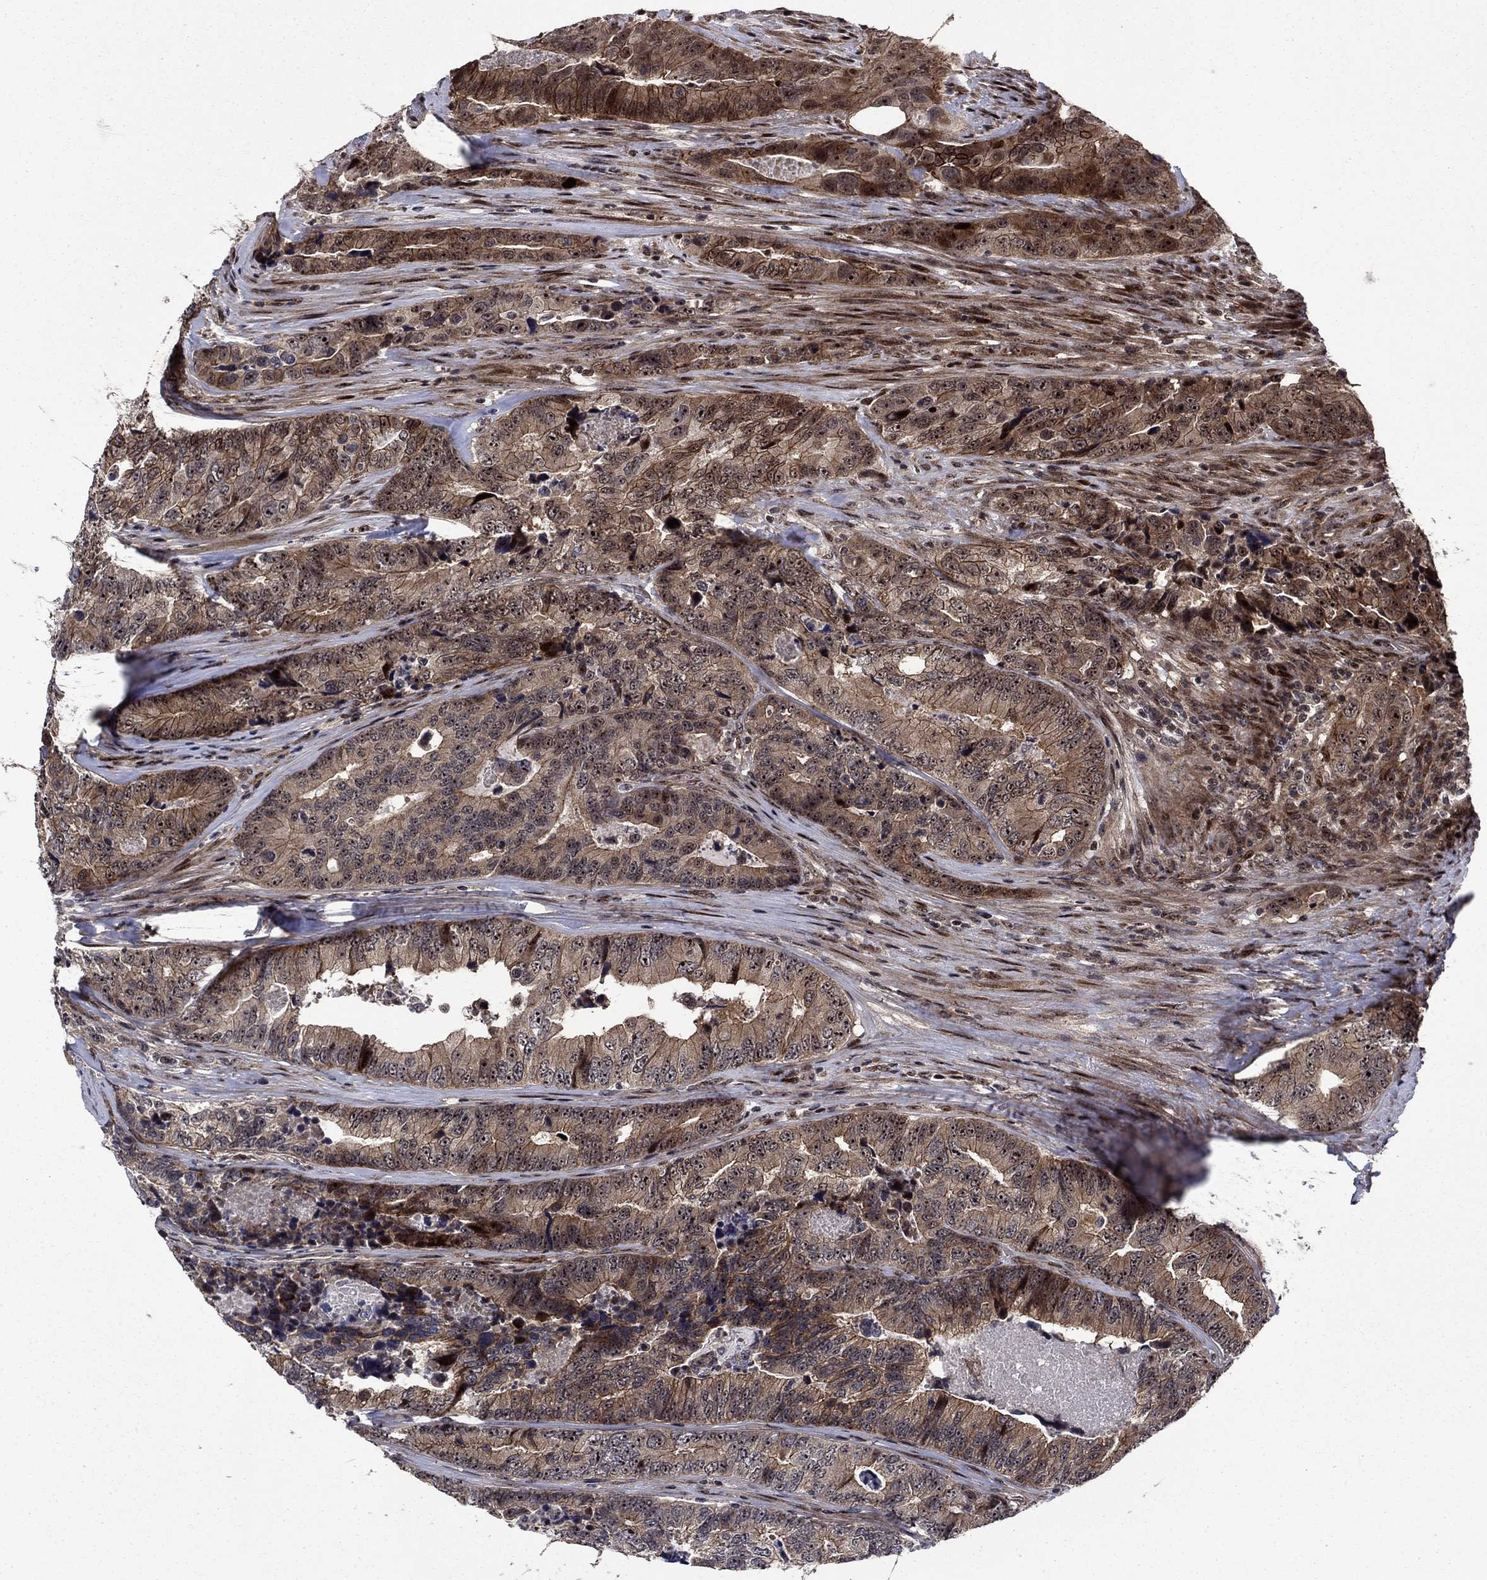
{"staining": {"intensity": "moderate", "quantity": ">75%", "location": "cytoplasmic/membranous,nuclear"}, "tissue": "colorectal cancer", "cell_type": "Tumor cells", "image_type": "cancer", "snomed": [{"axis": "morphology", "description": "Adenocarcinoma, NOS"}, {"axis": "topography", "description": "Colon"}], "caption": "Tumor cells reveal medium levels of moderate cytoplasmic/membranous and nuclear expression in about >75% of cells in human colorectal adenocarcinoma. Immunohistochemistry stains the protein in brown and the nuclei are stained blue.", "gene": "AGTPBP1", "patient": {"sex": "female", "age": 72}}